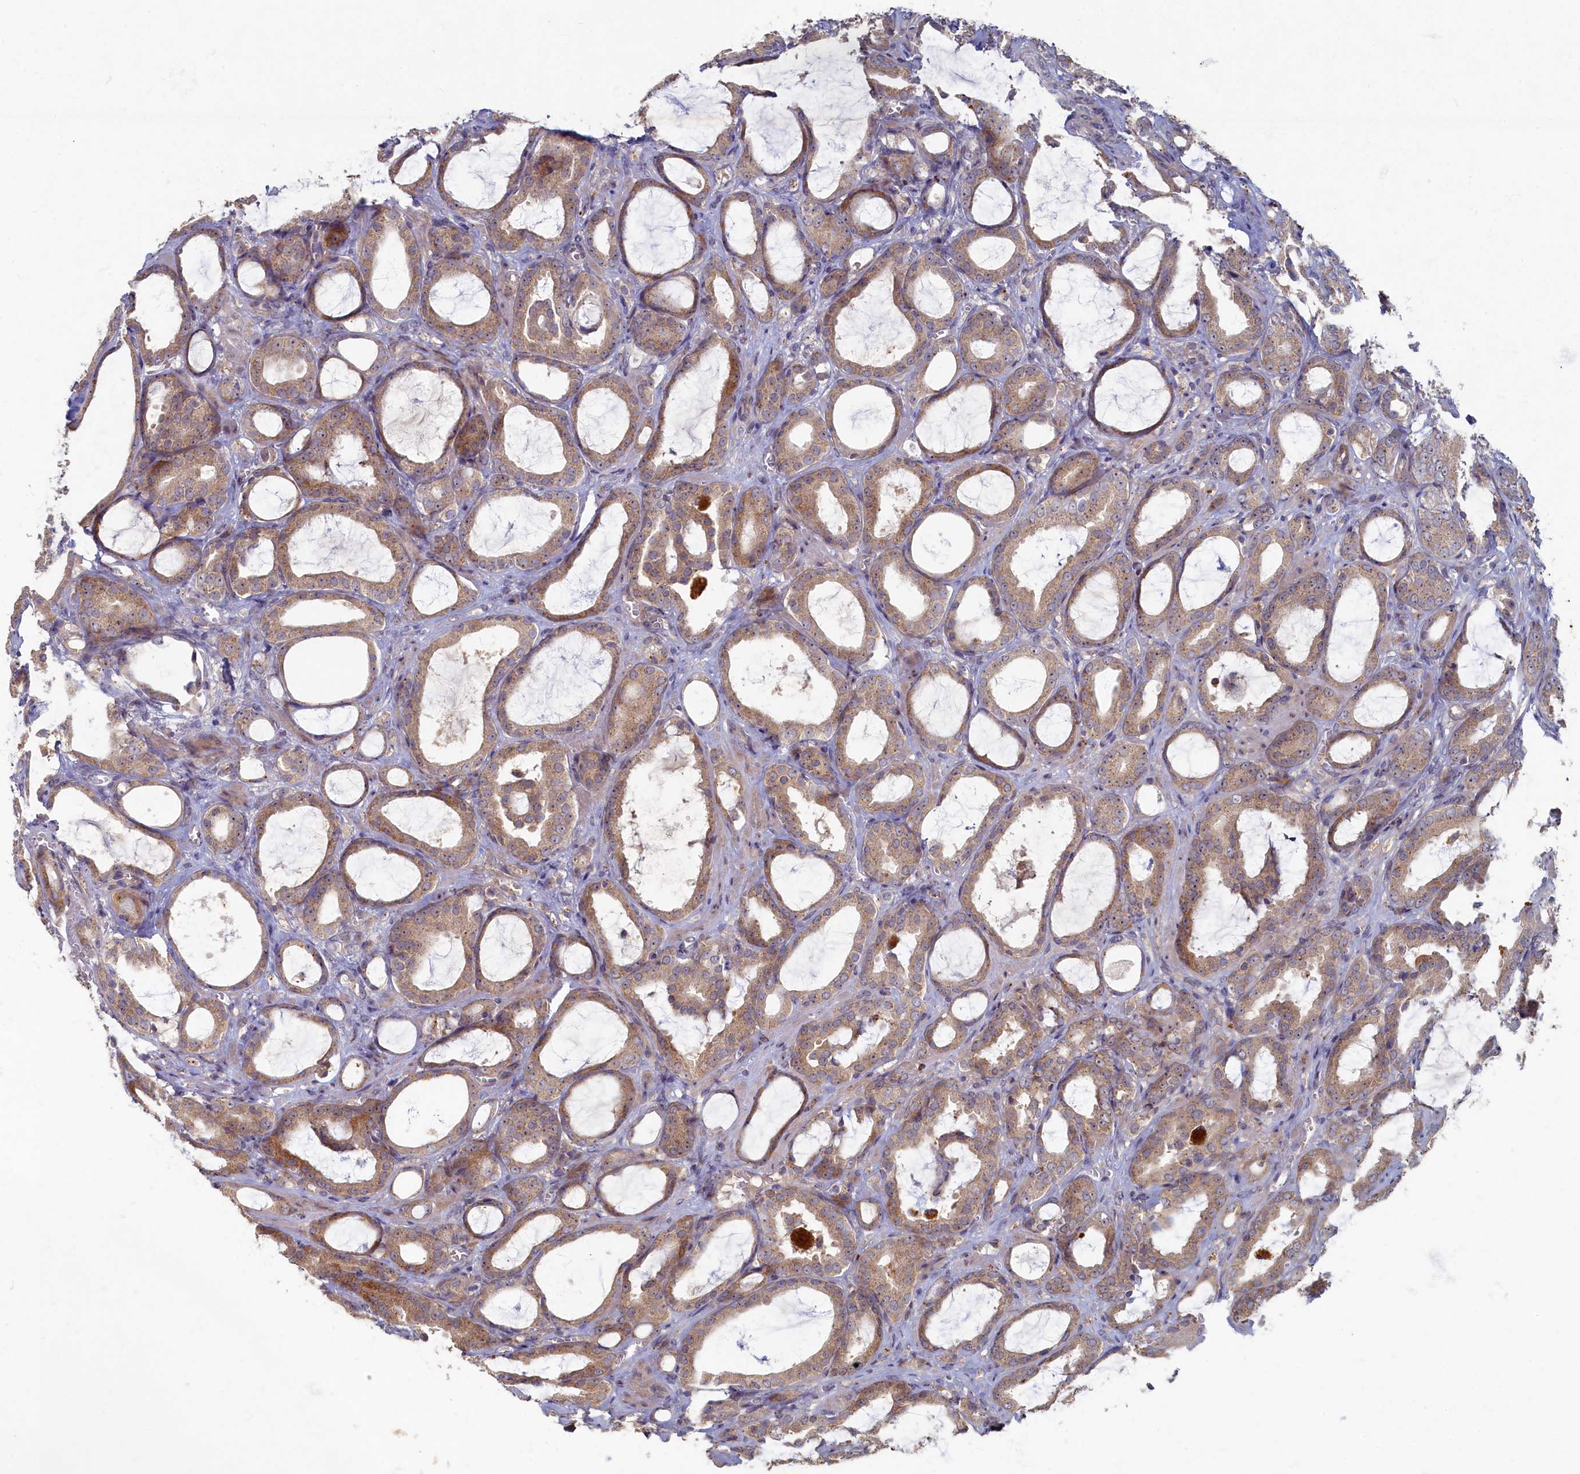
{"staining": {"intensity": "moderate", "quantity": ">75%", "location": "cytoplasmic/membranous,nuclear"}, "tissue": "prostate cancer", "cell_type": "Tumor cells", "image_type": "cancer", "snomed": [{"axis": "morphology", "description": "Adenocarcinoma, High grade"}, {"axis": "topography", "description": "Prostate"}], "caption": "Immunohistochemistry histopathology image of neoplastic tissue: high-grade adenocarcinoma (prostate) stained using immunohistochemistry (IHC) demonstrates medium levels of moderate protein expression localized specifically in the cytoplasmic/membranous and nuclear of tumor cells, appearing as a cytoplasmic/membranous and nuclear brown color.", "gene": "HUNK", "patient": {"sex": "male", "age": 72}}